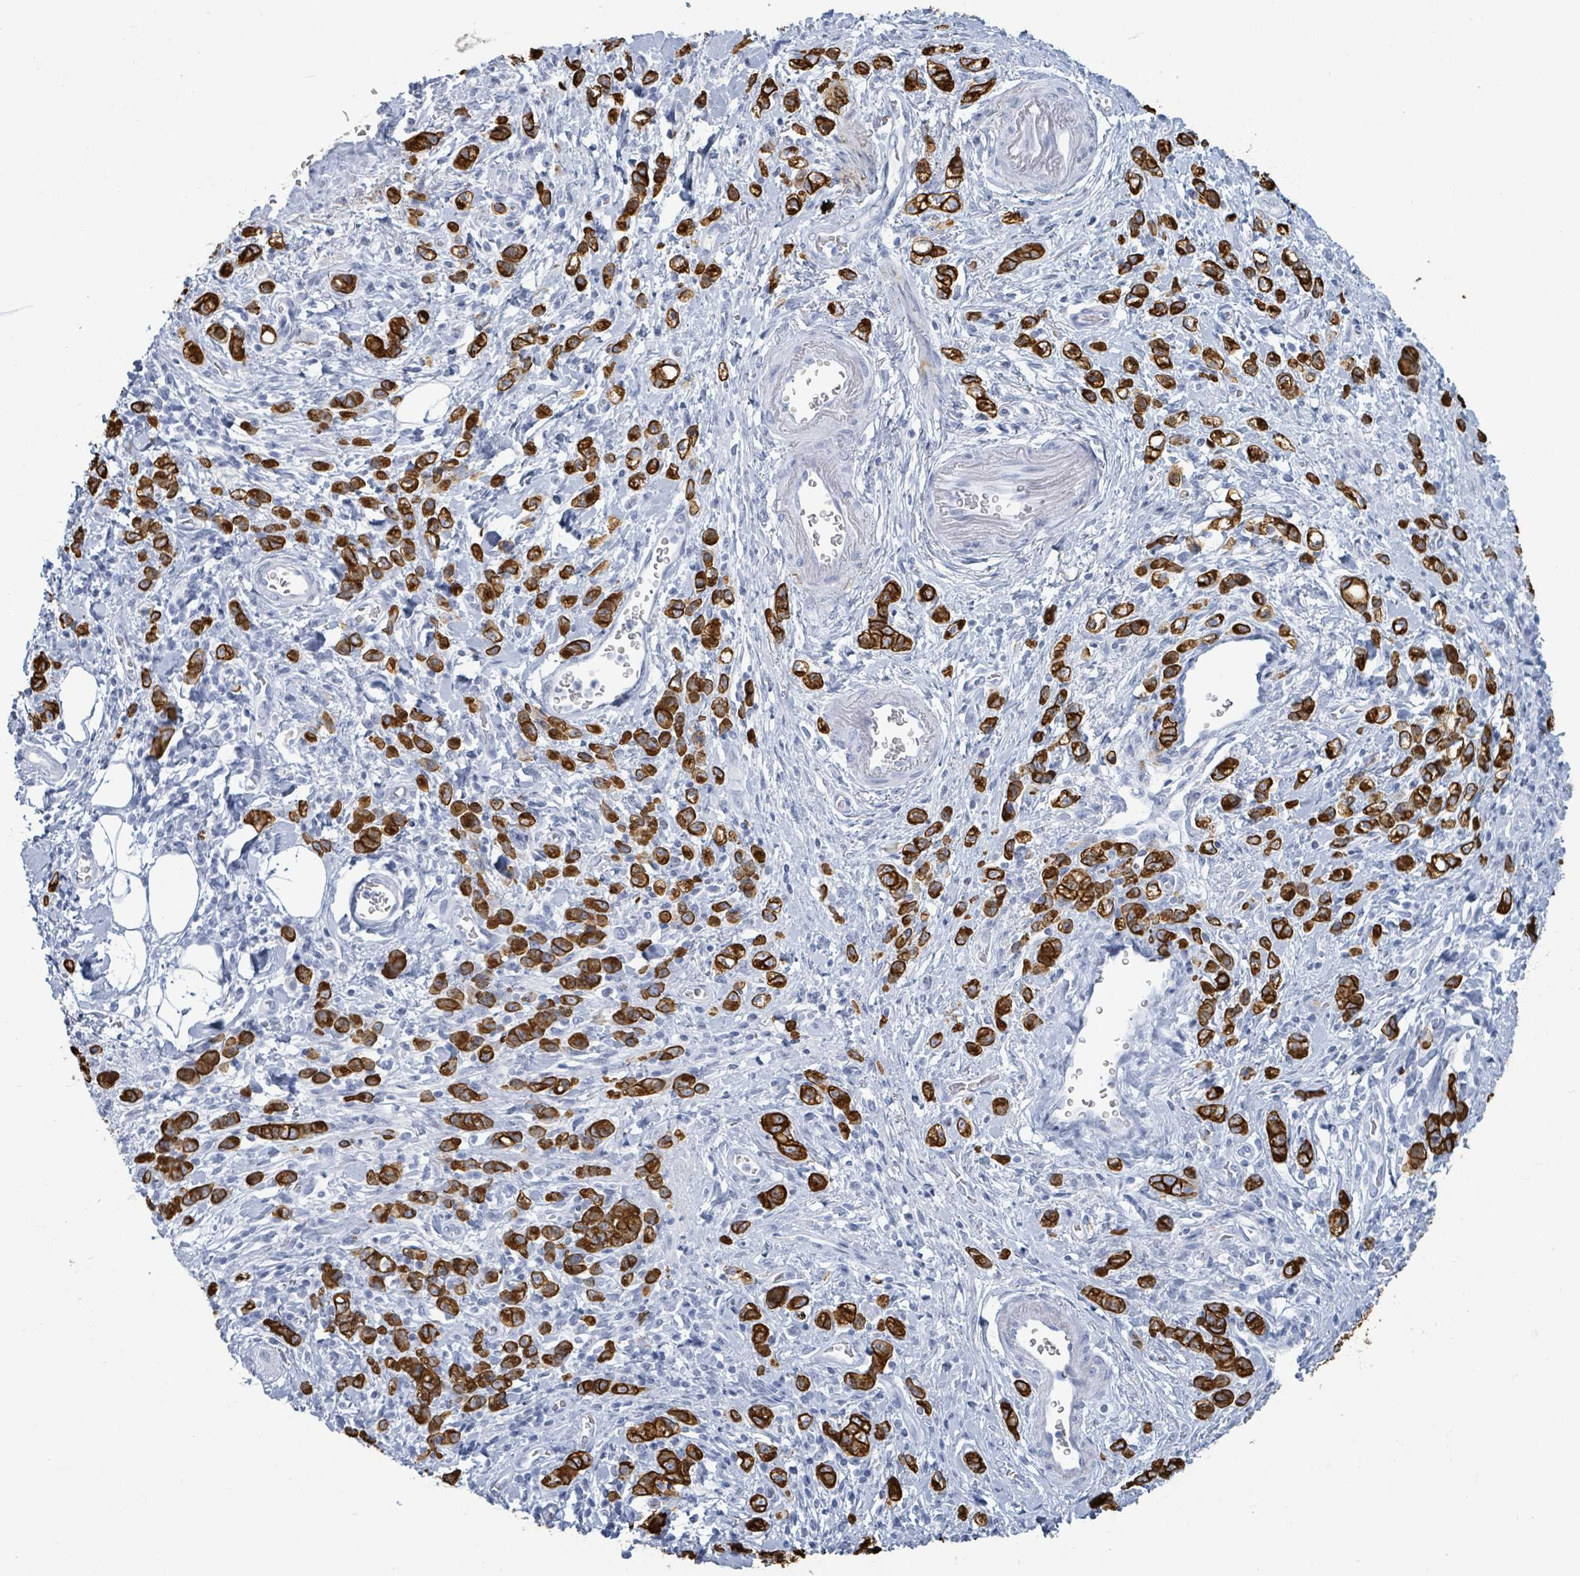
{"staining": {"intensity": "strong", "quantity": ">75%", "location": "cytoplasmic/membranous"}, "tissue": "stomach cancer", "cell_type": "Tumor cells", "image_type": "cancer", "snomed": [{"axis": "morphology", "description": "Adenocarcinoma, NOS"}, {"axis": "topography", "description": "Stomach"}], "caption": "IHC micrograph of human adenocarcinoma (stomach) stained for a protein (brown), which reveals high levels of strong cytoplasmic/membranous staining in about >75% of tumor cells.", "gene": "KRT8", "patient": {"sex": "male", "age": 77}}